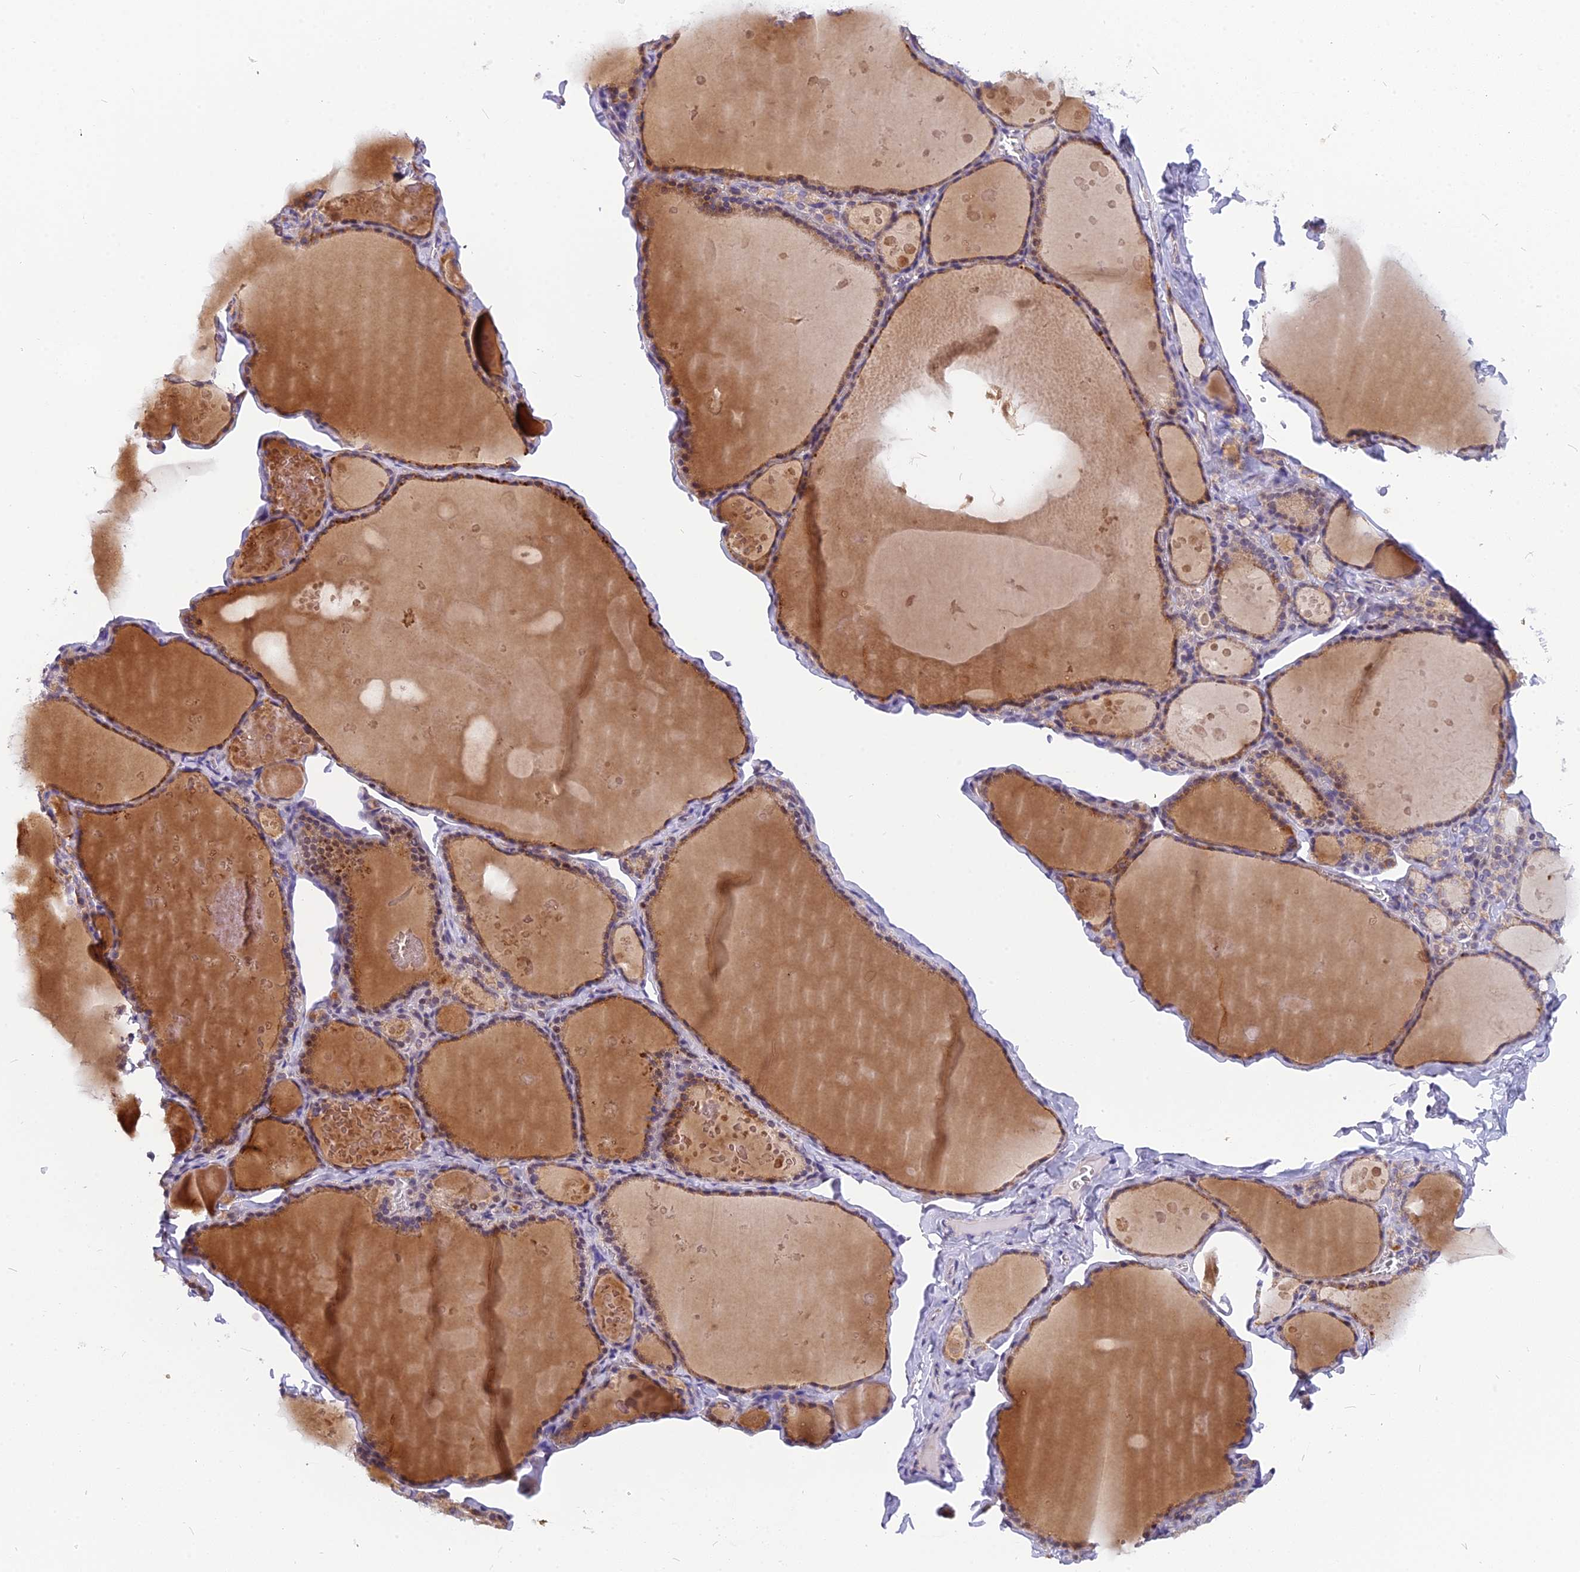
{"staining": {"intensity": "moderate", "quantity": "25%-75%", "location": "cytoplasmic/membranous"}, "tissue": "thyroid gland", "cell_type": "Glandular cells", "image_type": "normal", "snomed": [{"axis": "morphology", "description": "Normal tissue, NOS"}, {"axis": "topography", "description": "Thyroid gland"}], "caption": "Thyroid gland stained with immunohistochemistry (IHC) shows moderate cytoplasmic/membranous staining in approximately 25%-75% of glandular cells.", "gene": "CMC1", "patient": {"sex": "male", "age": 56}}